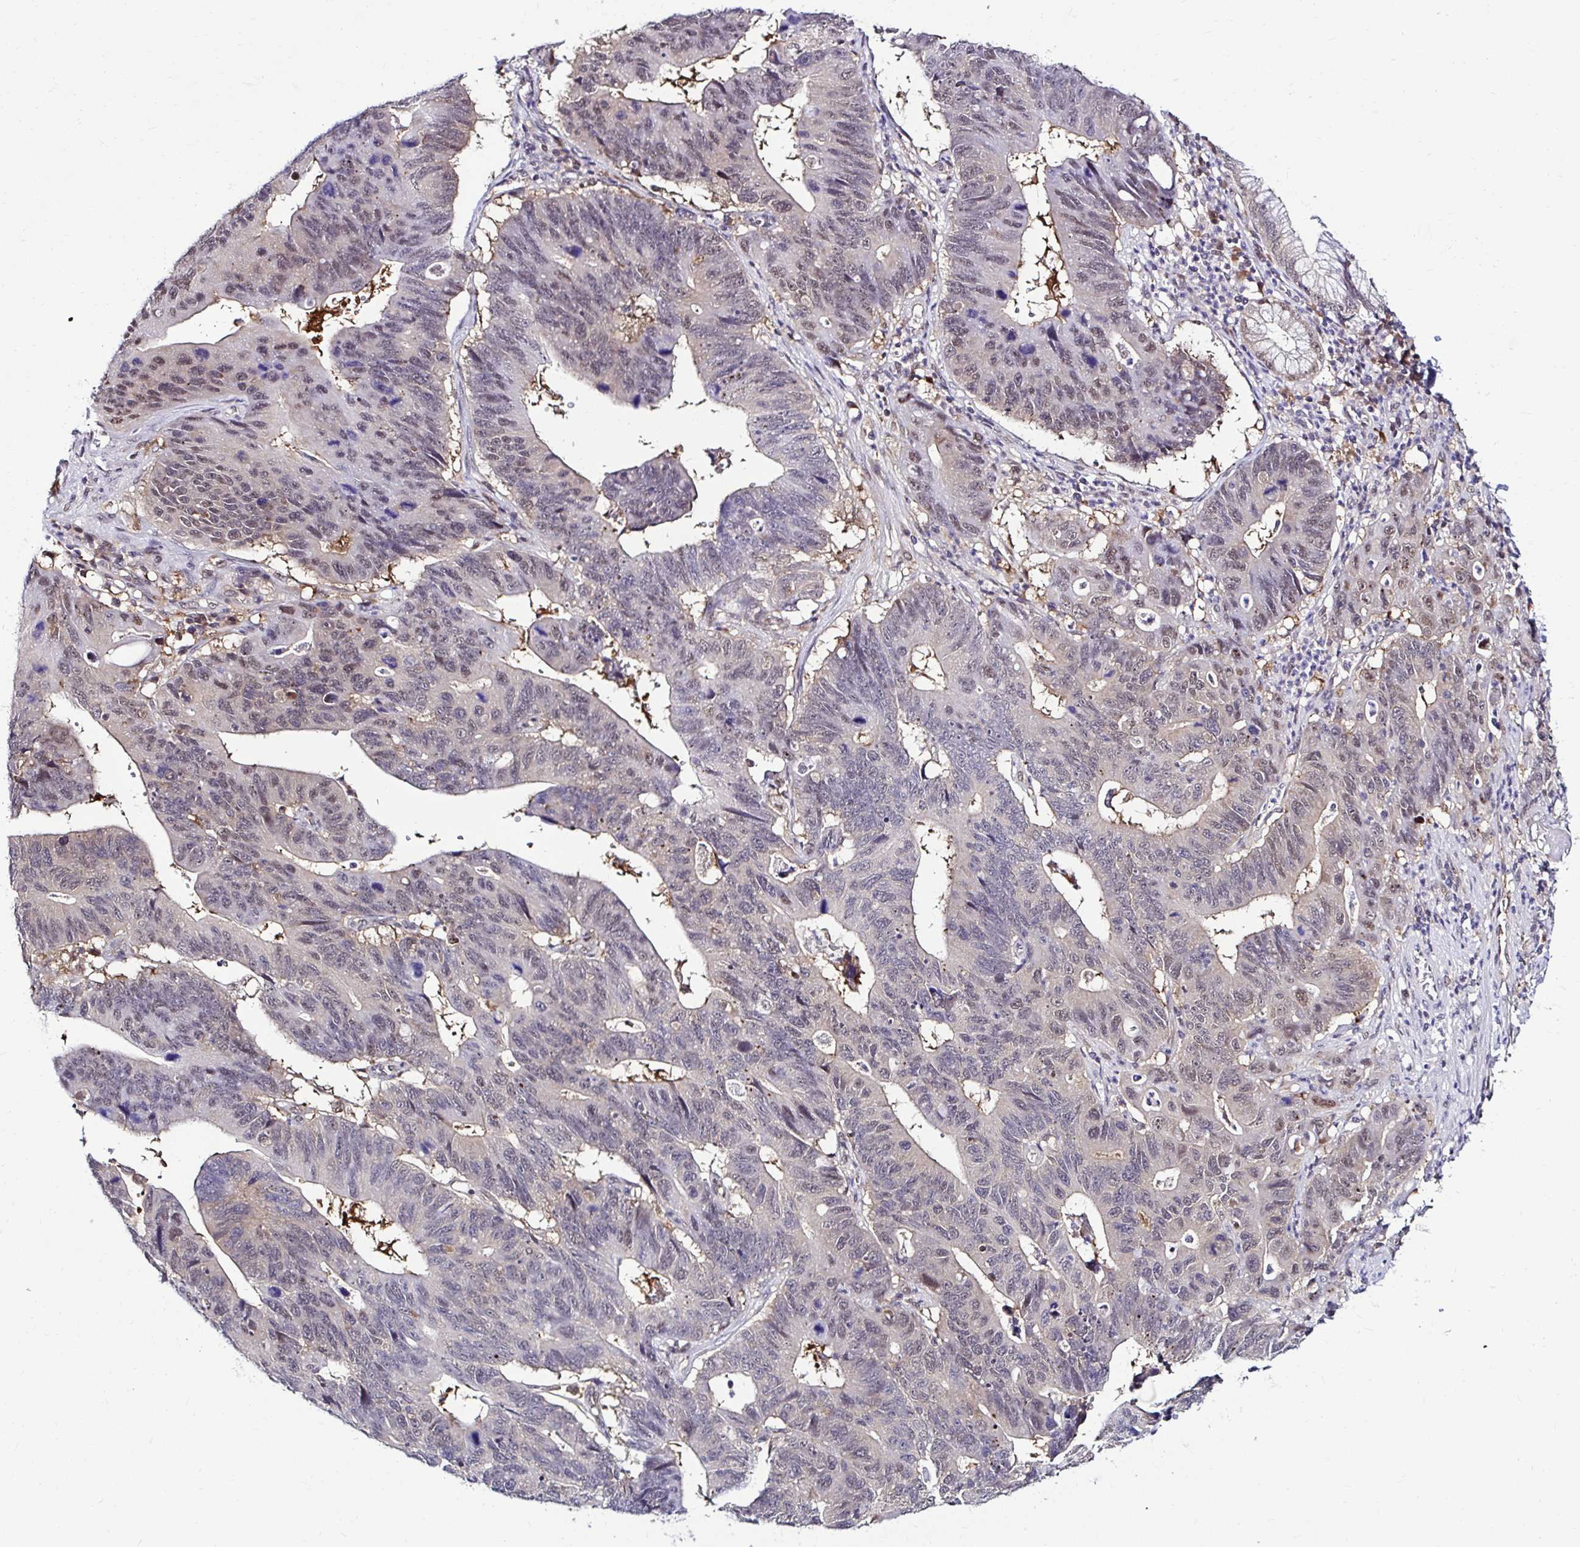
{"staining": {"intensity": "moderate", "quantity": "<25%", "location": "nuclear"}, "tissue": "stomach cancer", "cell_type": "Tumor cells", "image_type": "cancer", "snomed": [{"axis": "morphology", "description": "Adenocarcinoma, NOS"}, {"axis": "topography", "description": "Stomach"}], "caption": "Approximately <25% of tumor cells in human stomach adenocarcinoma demonstrate moderate nuclear protein staining as visualized by brown immunohistochemical staining.", "gene": "PSMD3", "patient": {"sex": "male", "age": 59}}